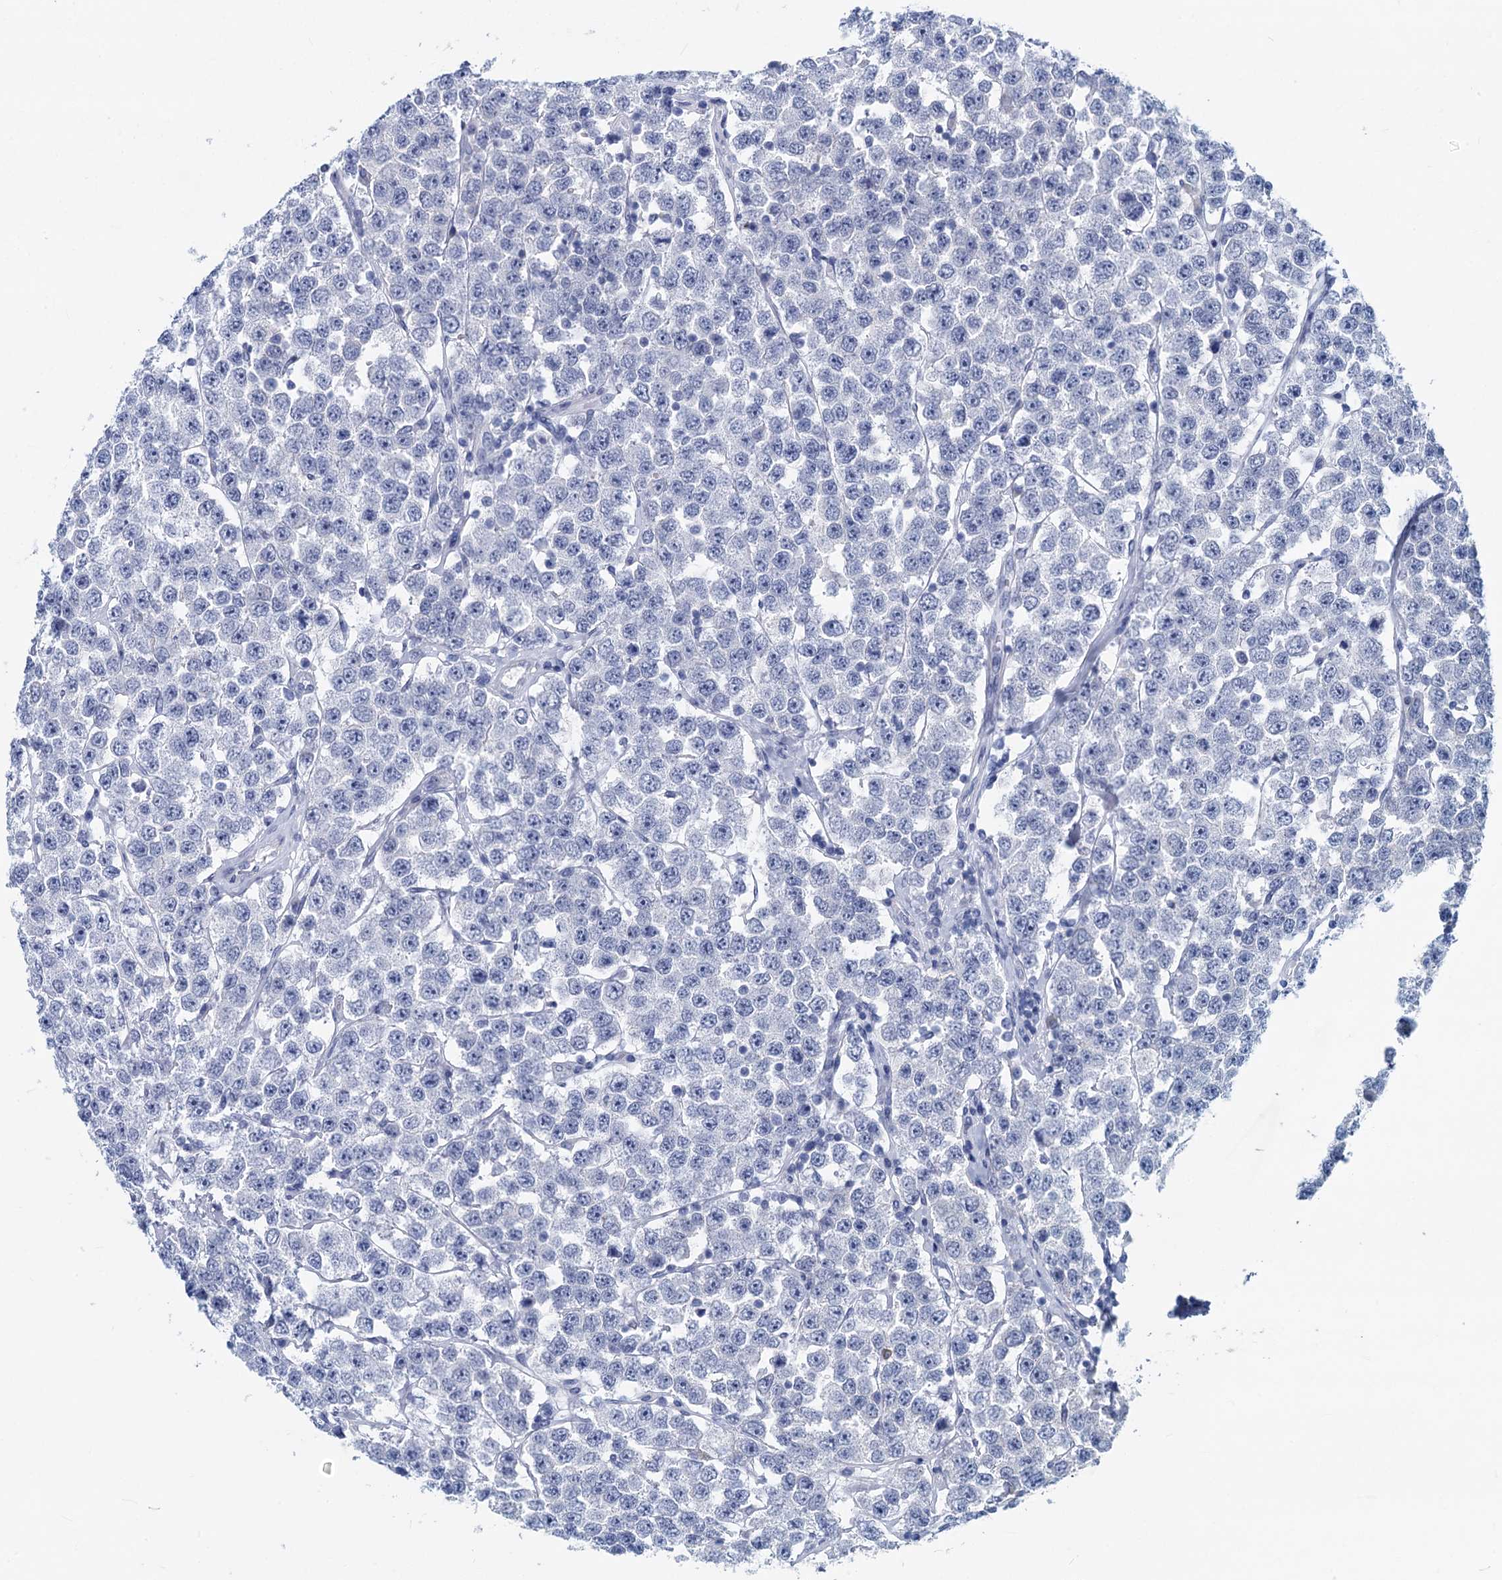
{"staining": {"intensity": "negative", "quantity": "none", "location": "none"}, "tissue": "testis cancer", "cell_type": "Tumor cells", "image_type": "cancer", "snomed": [{"axis": "morphology", "description": "Seminoma, NOS"}, {"axis": "topography", "description": "Testis"}], "caption": "IHC image of neoplastic tissue: human testis seminoma stained with DAB (3,3'-diaminobenzidine) shows no significant protein staining in tumor cells.", "gene": "GSTM3", "patient": {"sex": "male", "age": 28}}